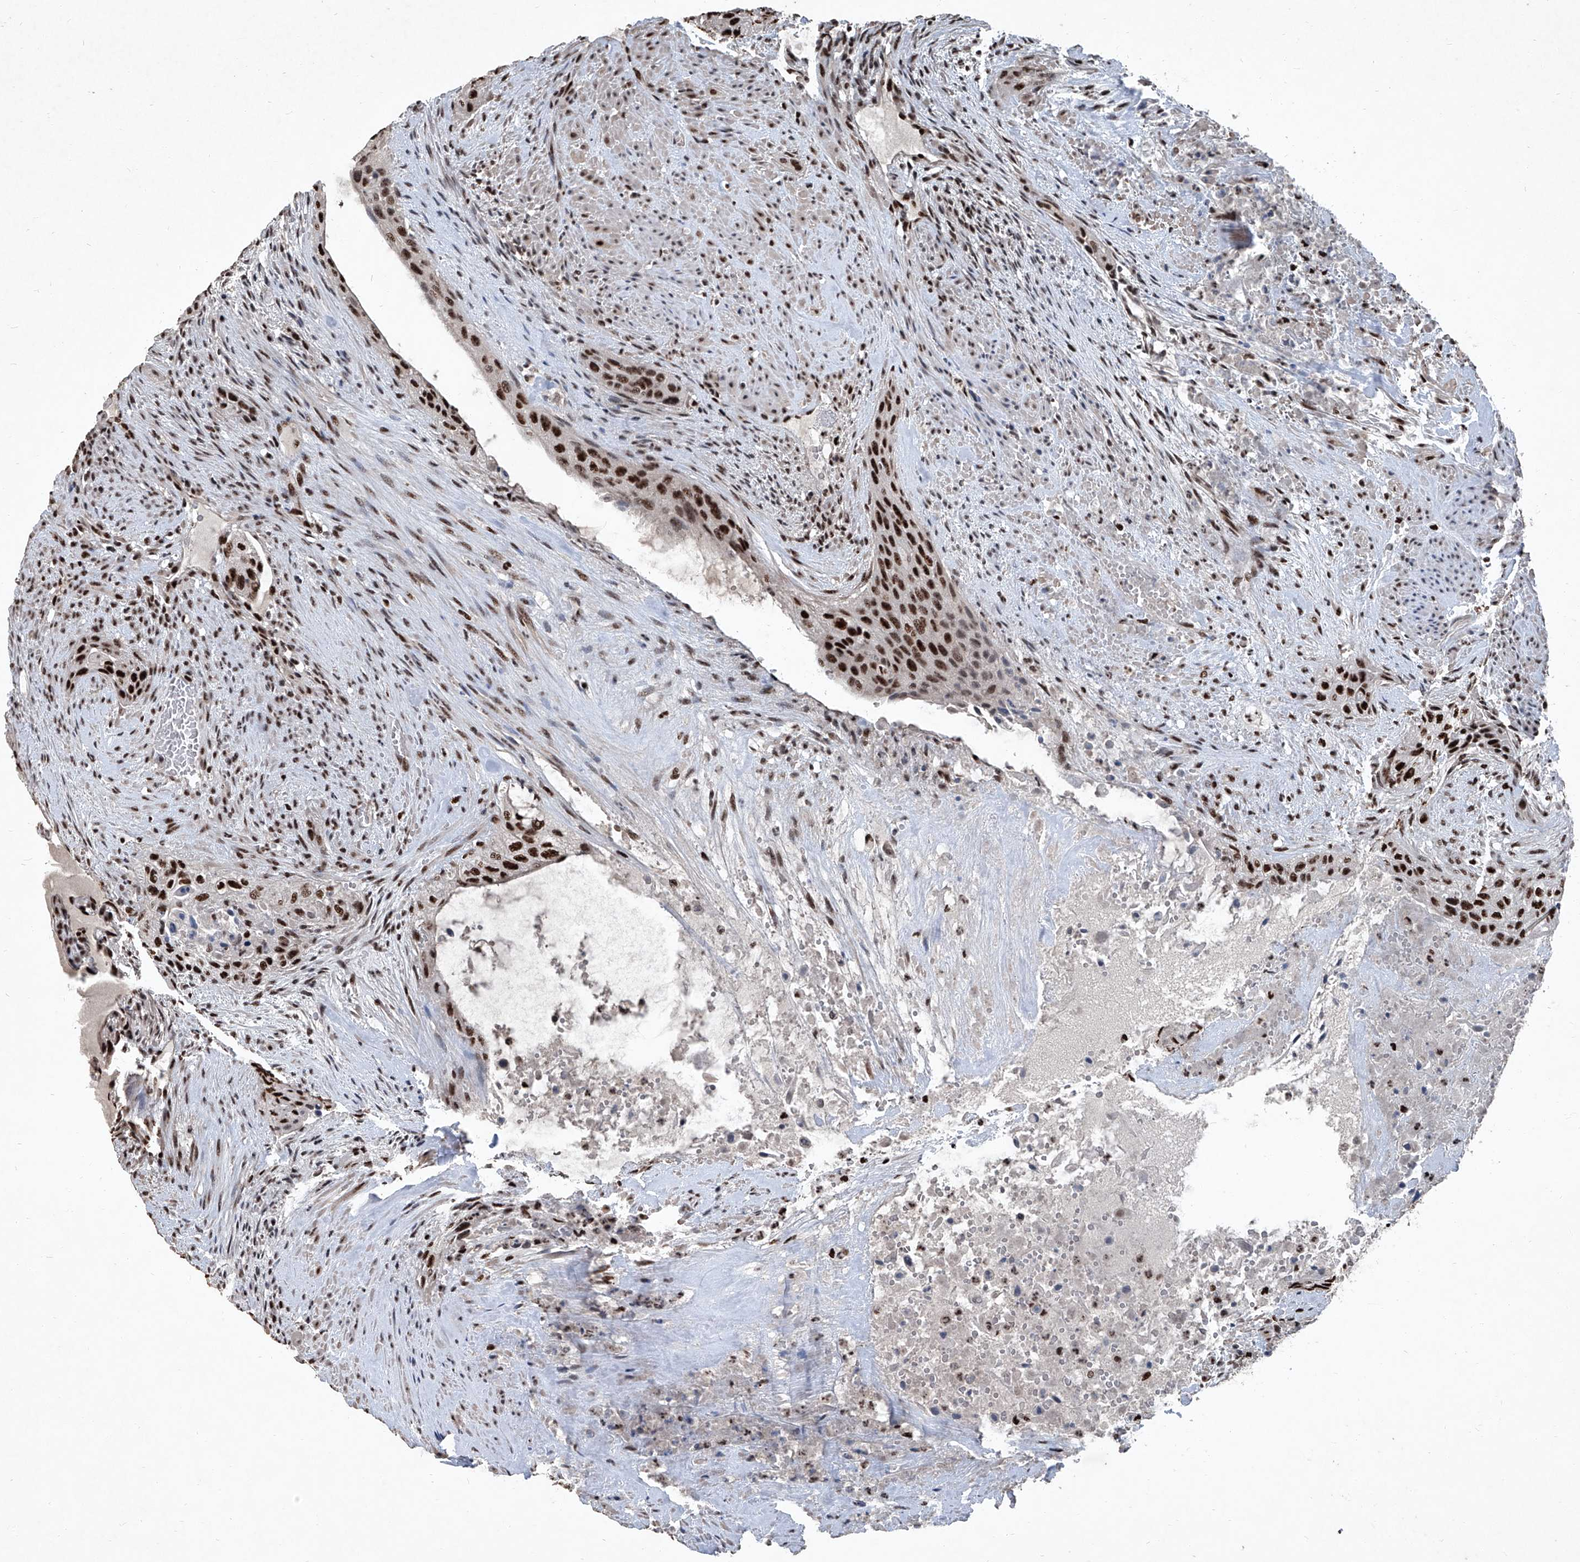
{"staining": {"intensity": "strong", "quantity": ">75%", "location": "nuclear"}, "tissue": "urothelial cancer", "cell_type": "Tumor cells", "image_type": "cancer", "snomed": [{"axis": "morphology", "description": "Urothelial carcinoma, High grade"}, {"axis": "topography", "description": "Urinary bladder"}], "caption": "Protein staining shows strong nuclear staining in approximately >75% of tumor cells in high-grade urothelial carcinoma. (Brightfield microscopy of DAB IHC at high magnification).", "gene": "DDX39B", "patient": {"sex": "male", "age": 35}}